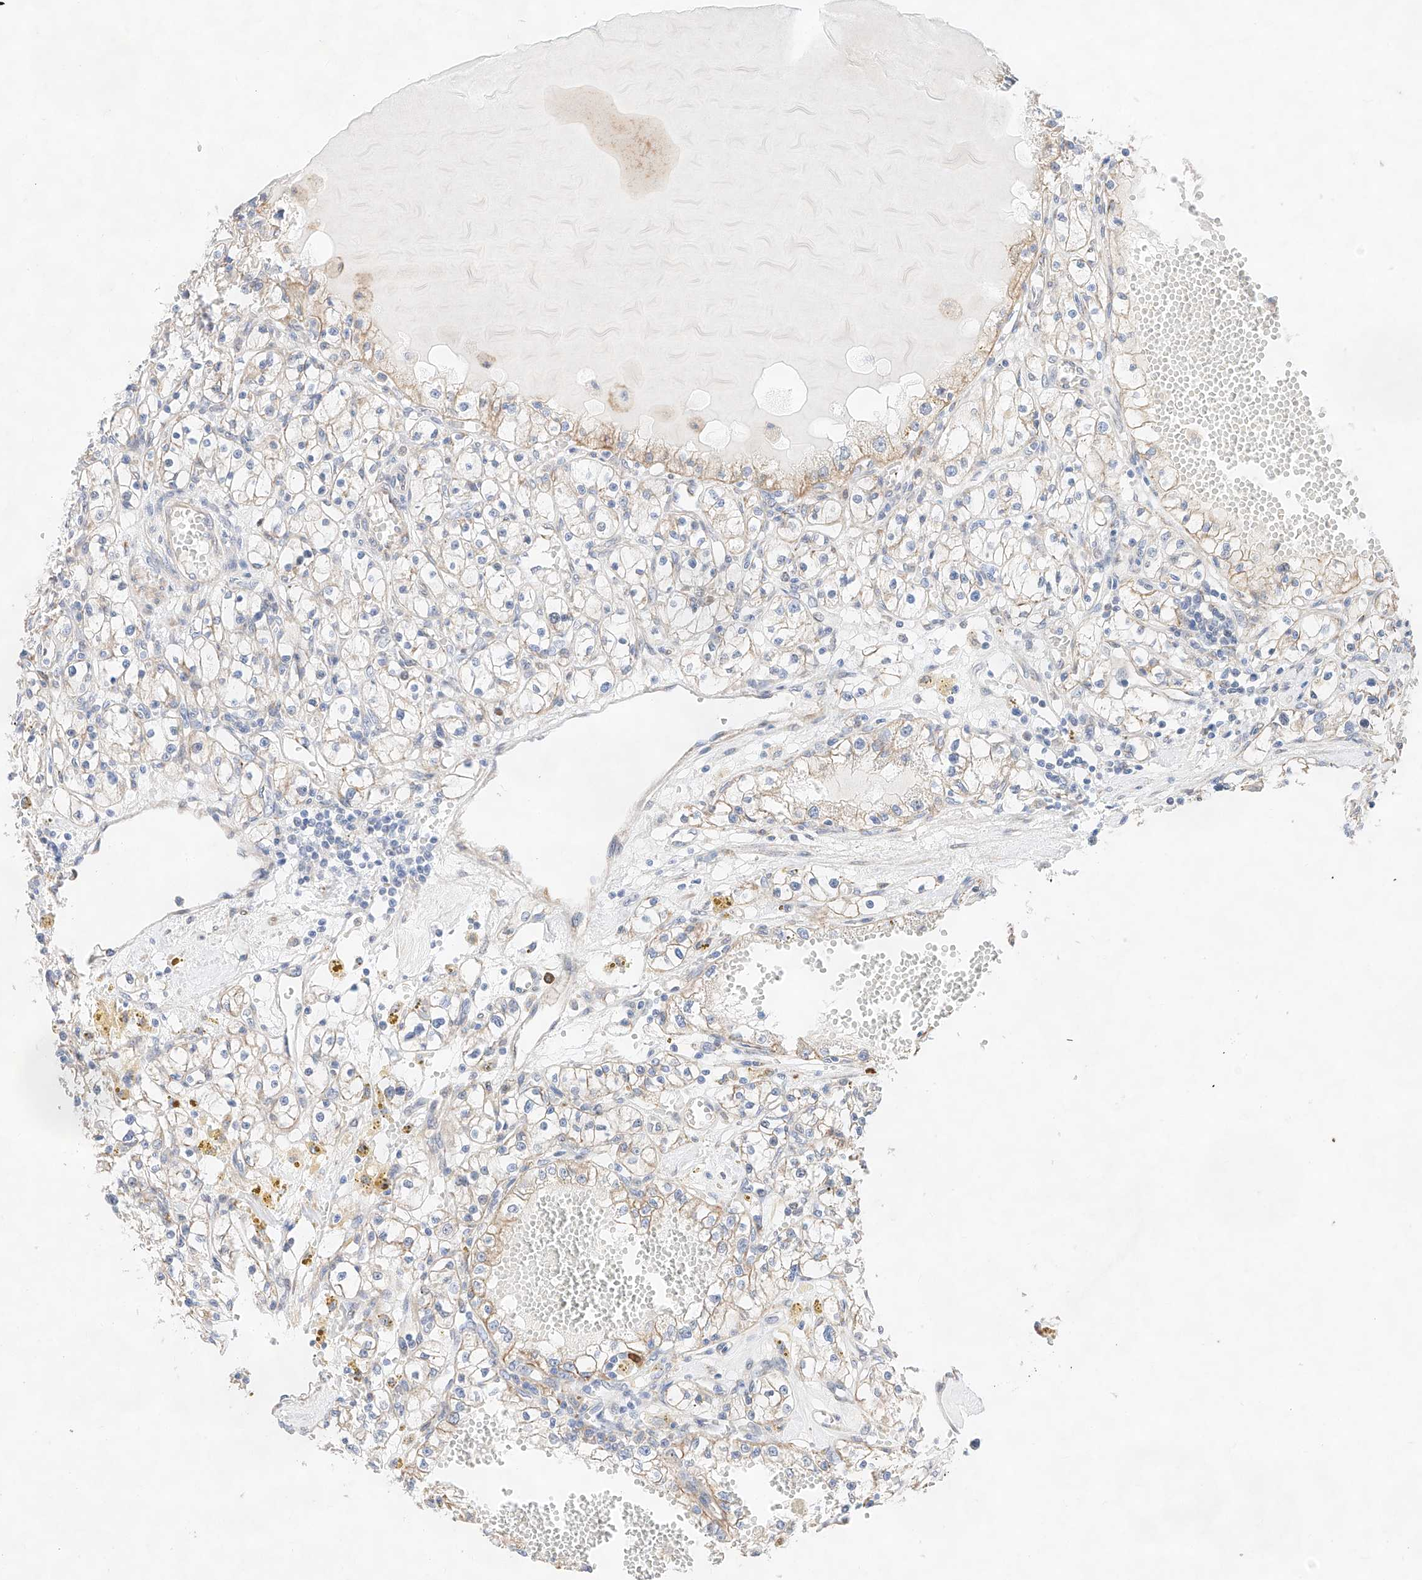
{"staining": {"intensity": "negative", "quantity": "none", "location": "none"}, "tissue": "renal cancer", "cell_type": "Tumor cells", "image_type": "cancer", "snomed": [{"axis": "morphology", "description": "Adenocarcinoma, NOS"}, {"axis": "topography", "description": "Kidney"}], "caption": "This is an IHC micrograph of human renal cancer. There is no expression in tumor cells.", "gene": "ATP9B", "patient": {"sex": "male", "age": 56}}